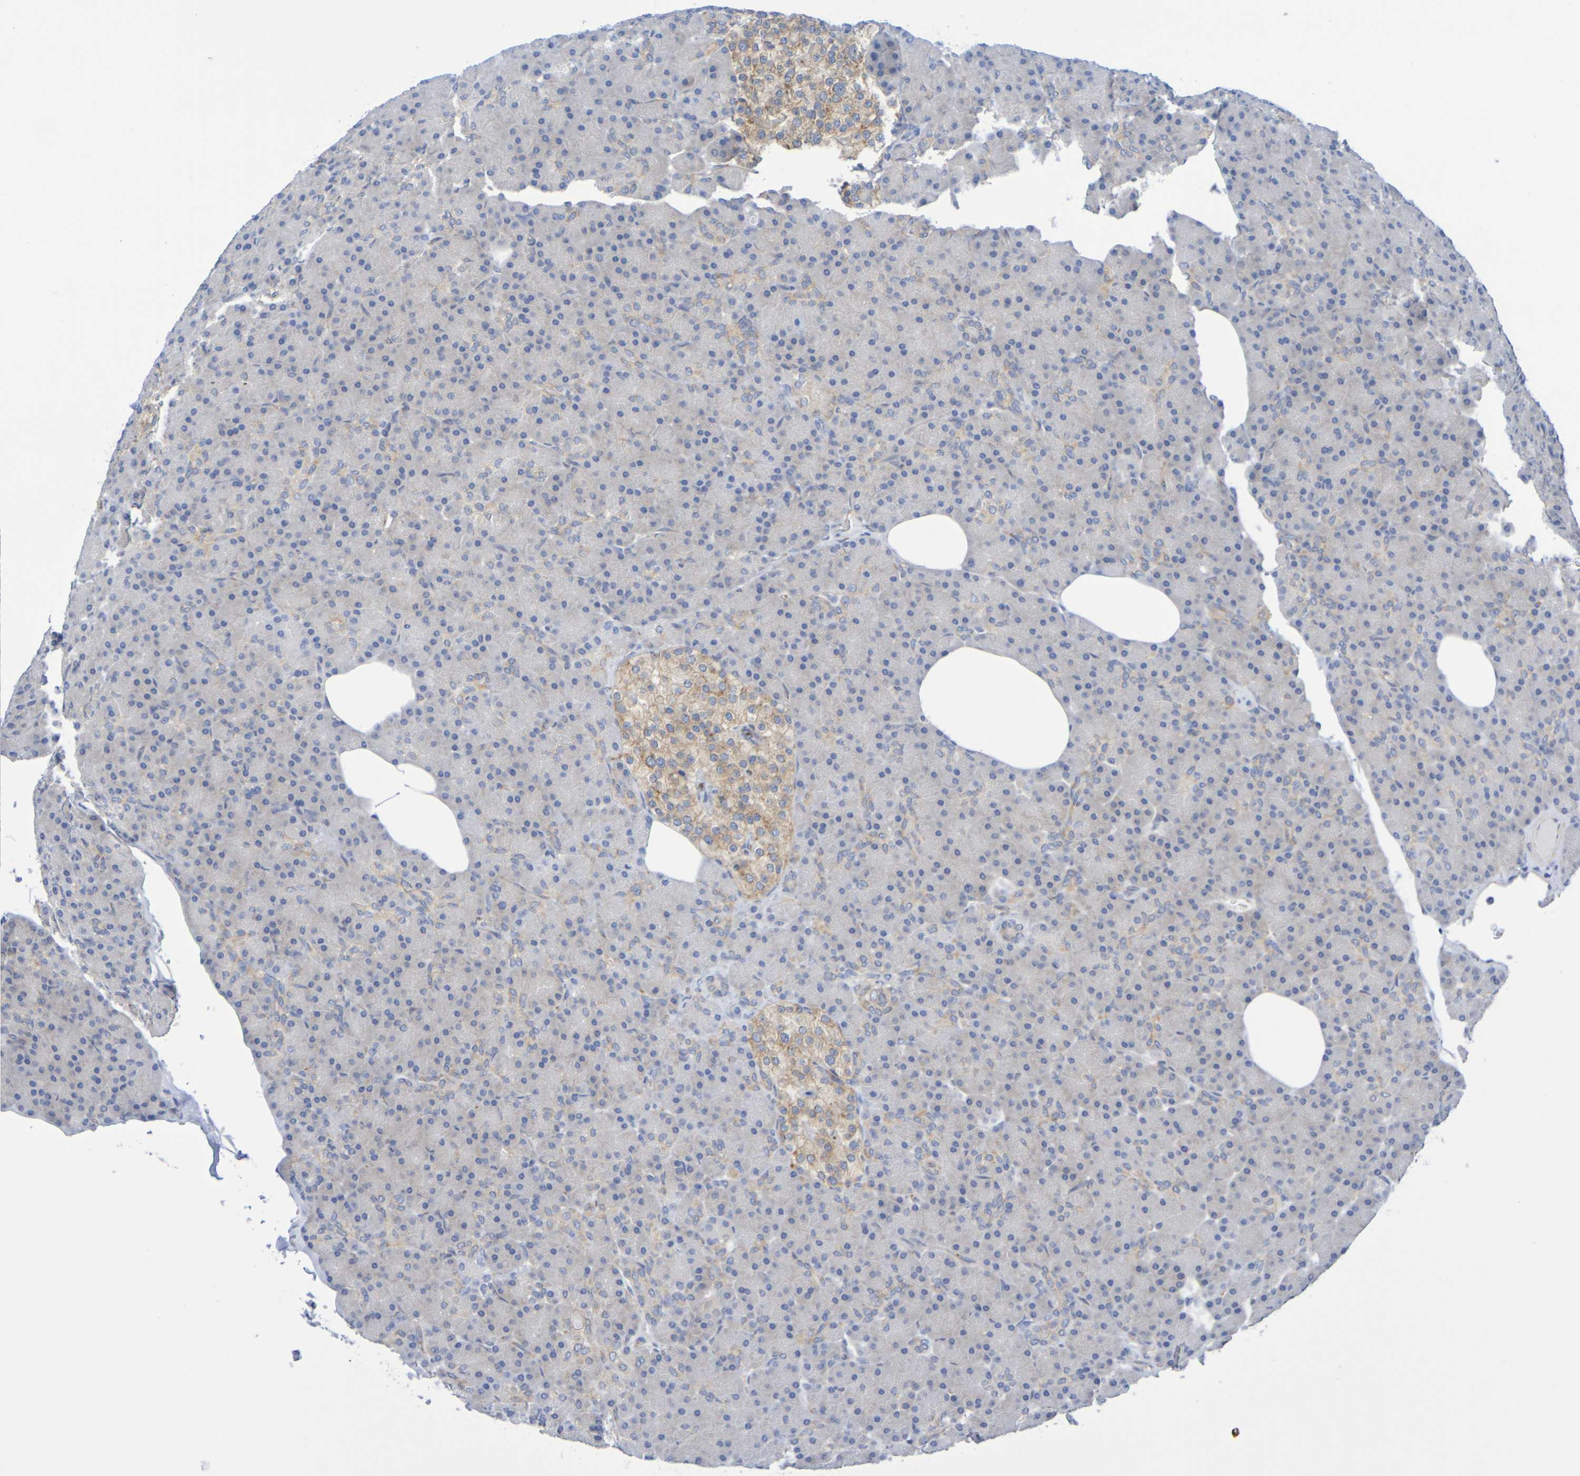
{"staining": {"intensity": "moderate", "quantity": "<25%", "location": "cytoplasmic/membranous"}, "tissue": "pancreas", "cell_type": "Exocrine glandular cells", "image_type": "normal", "snomed": [{"axis": "morphology", "description": "Normal tissue, NOS"}, {"axis": "topography", "description": "Pancreas"}], "caption": "A photomicrograph of human pancreas stained for a protein displays moderate cytoplasmic/membranous brown staining in exocrine glandular cells. Immunohistochemistry (ihc) stains the protein in brown and the nuclei are stained blue.", "gene": "TMCC3", "patient": {"sex": "female", "age": 43}}